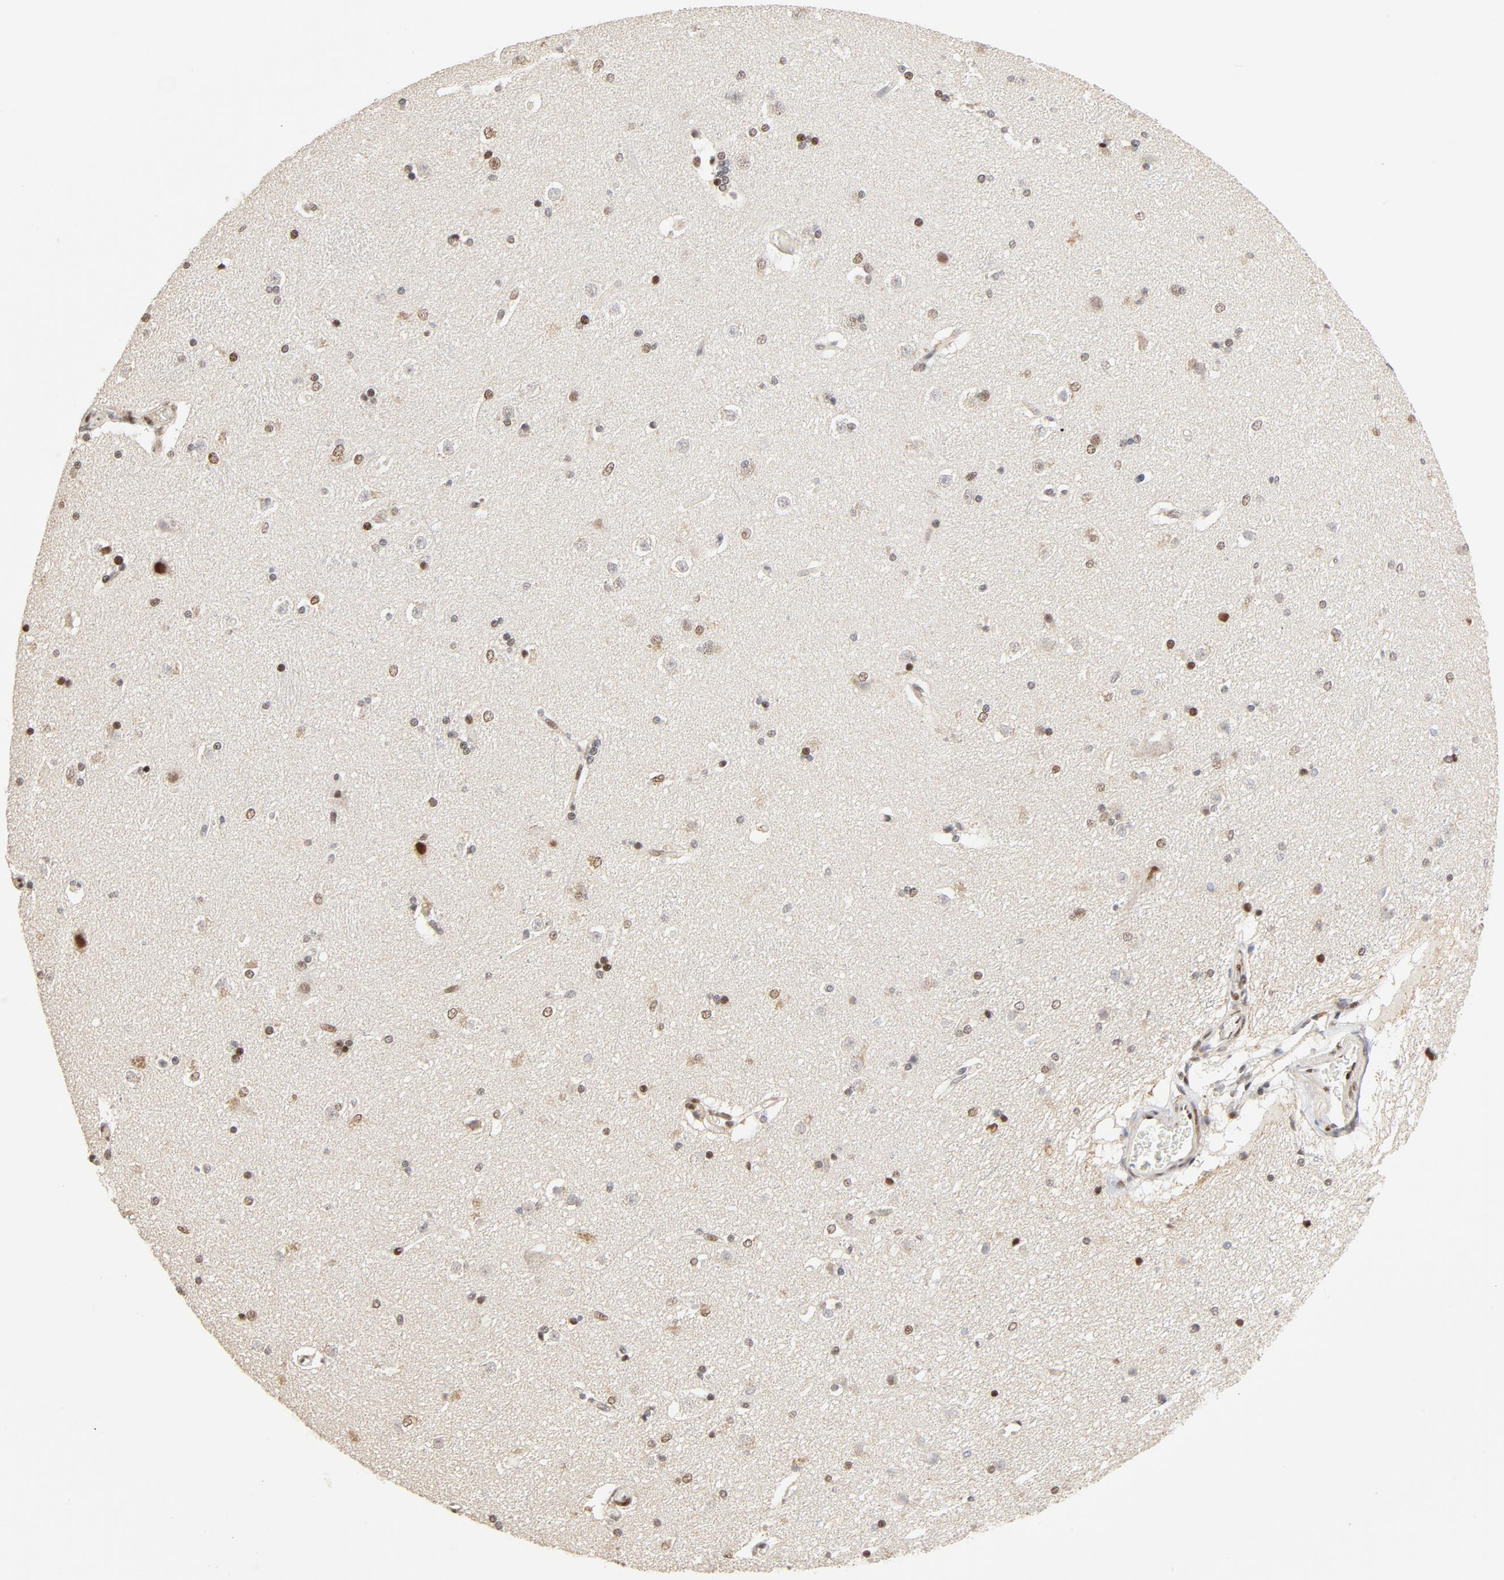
{"staining": {"intensity": "moderate", "quantity": "25%-75%", "location": "nuclear"}, "tissue": "caudate", "cell_type": "Glial cells", "image_type": "normal", "snomed": [{"axis": "morphology", "description": "Normal tissue, NOS"}, {"axis": "topography", "description": "Lateral ventricle wall"}], "caption": "Glial cells reveal medium levels of moderate nuclear expression in about 25%-75% of cells in unremarkable caudate.", "gene": "GTF2I", "patient": {"sex": "female", "age": 19}}